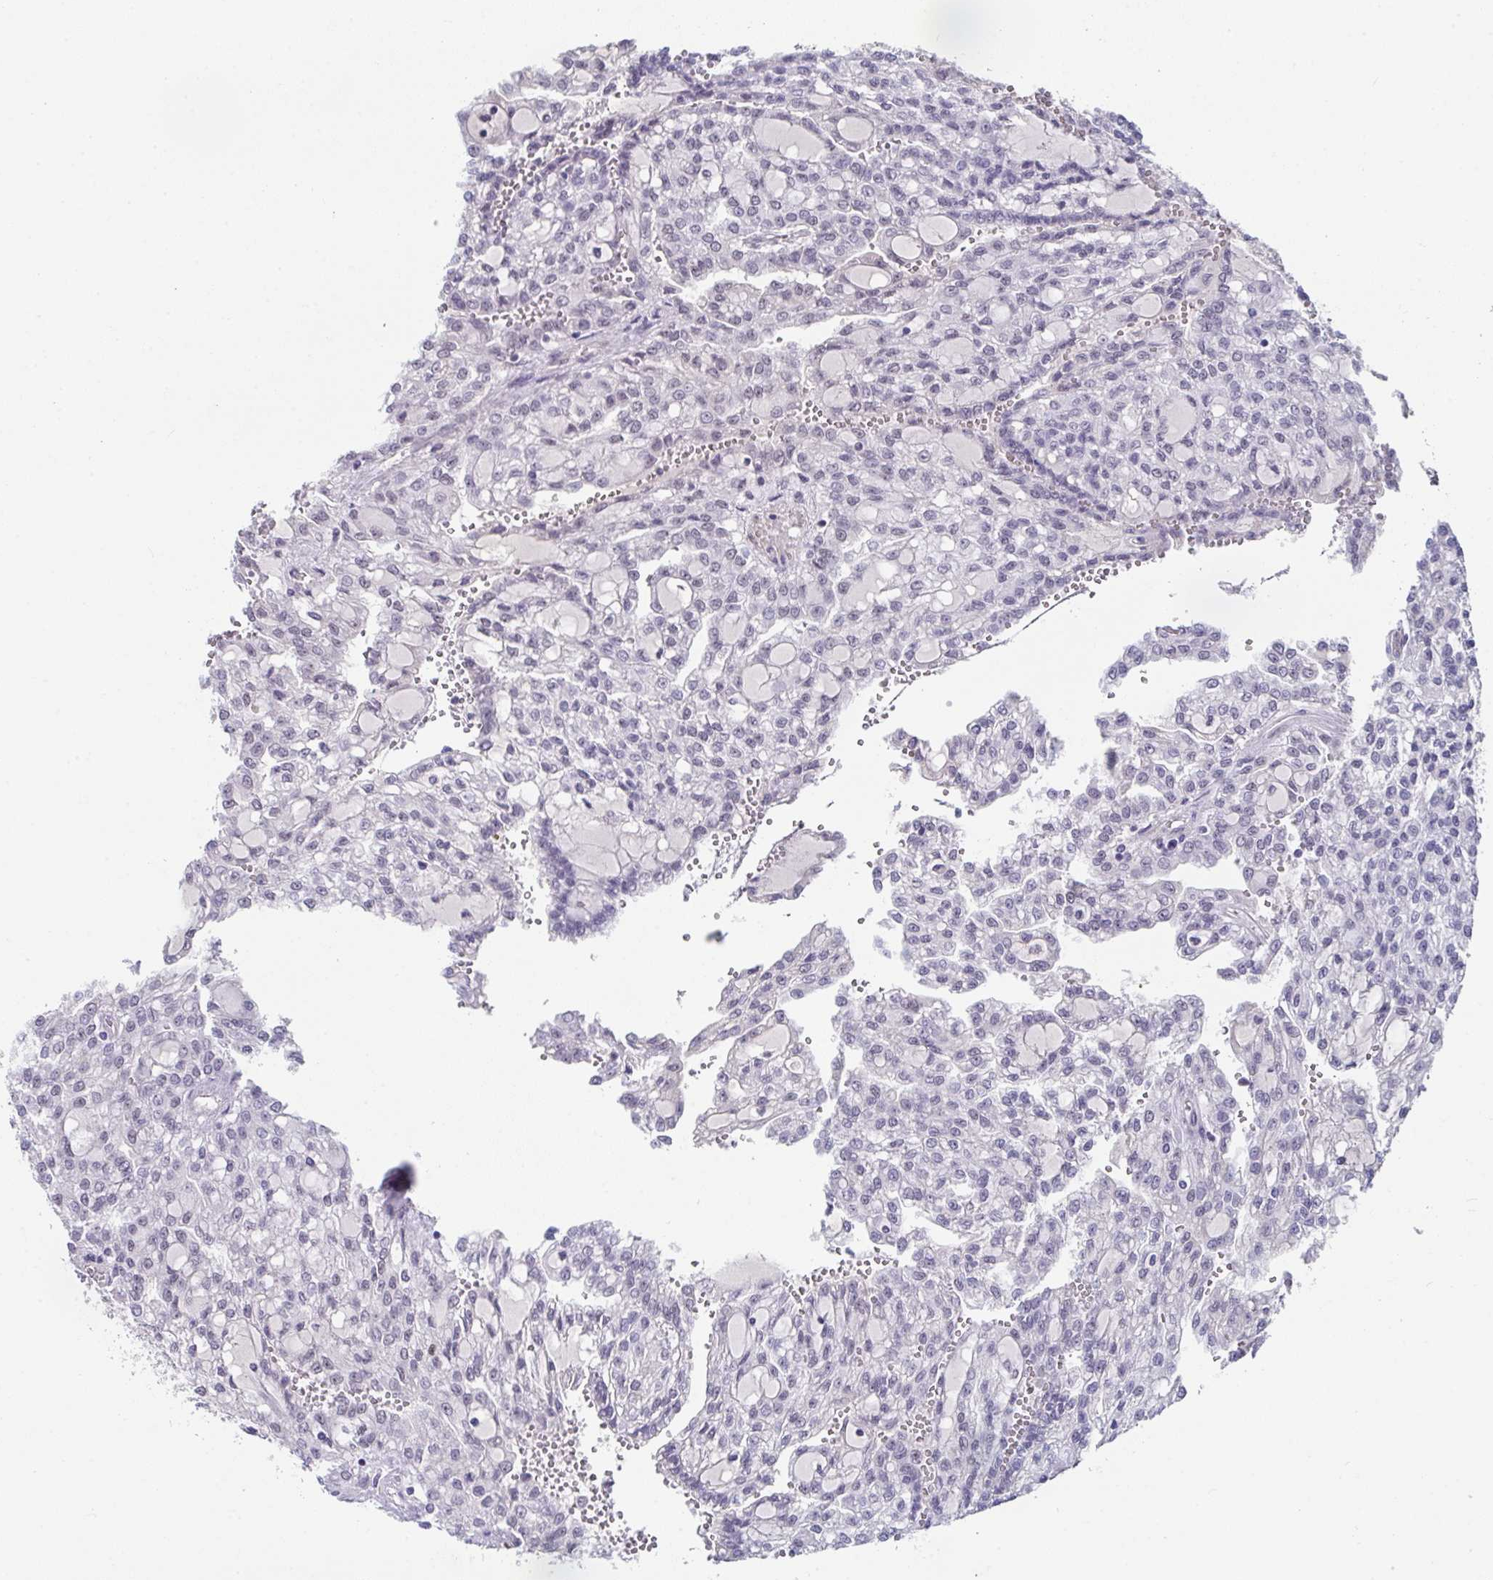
{"staining": {"intensity": "negative", "quantity": "none", "location": "none"}, "tissue": "renal cancer", "cell_type": "Tumor cells", "image_type": "cancer", "snomed": [{"axis": "morphology", "description": "Adenocarcinoma, NOS"}, {"axis": "topography", "description": "Kidney"}], "caption": "This is a photomicrograph of IHC staining of renal cancer (adenocarcinoma), which shows no expression in tumor cells.", "gene": "RBBP6", "patient": {"sex": "male", "age": 63}}